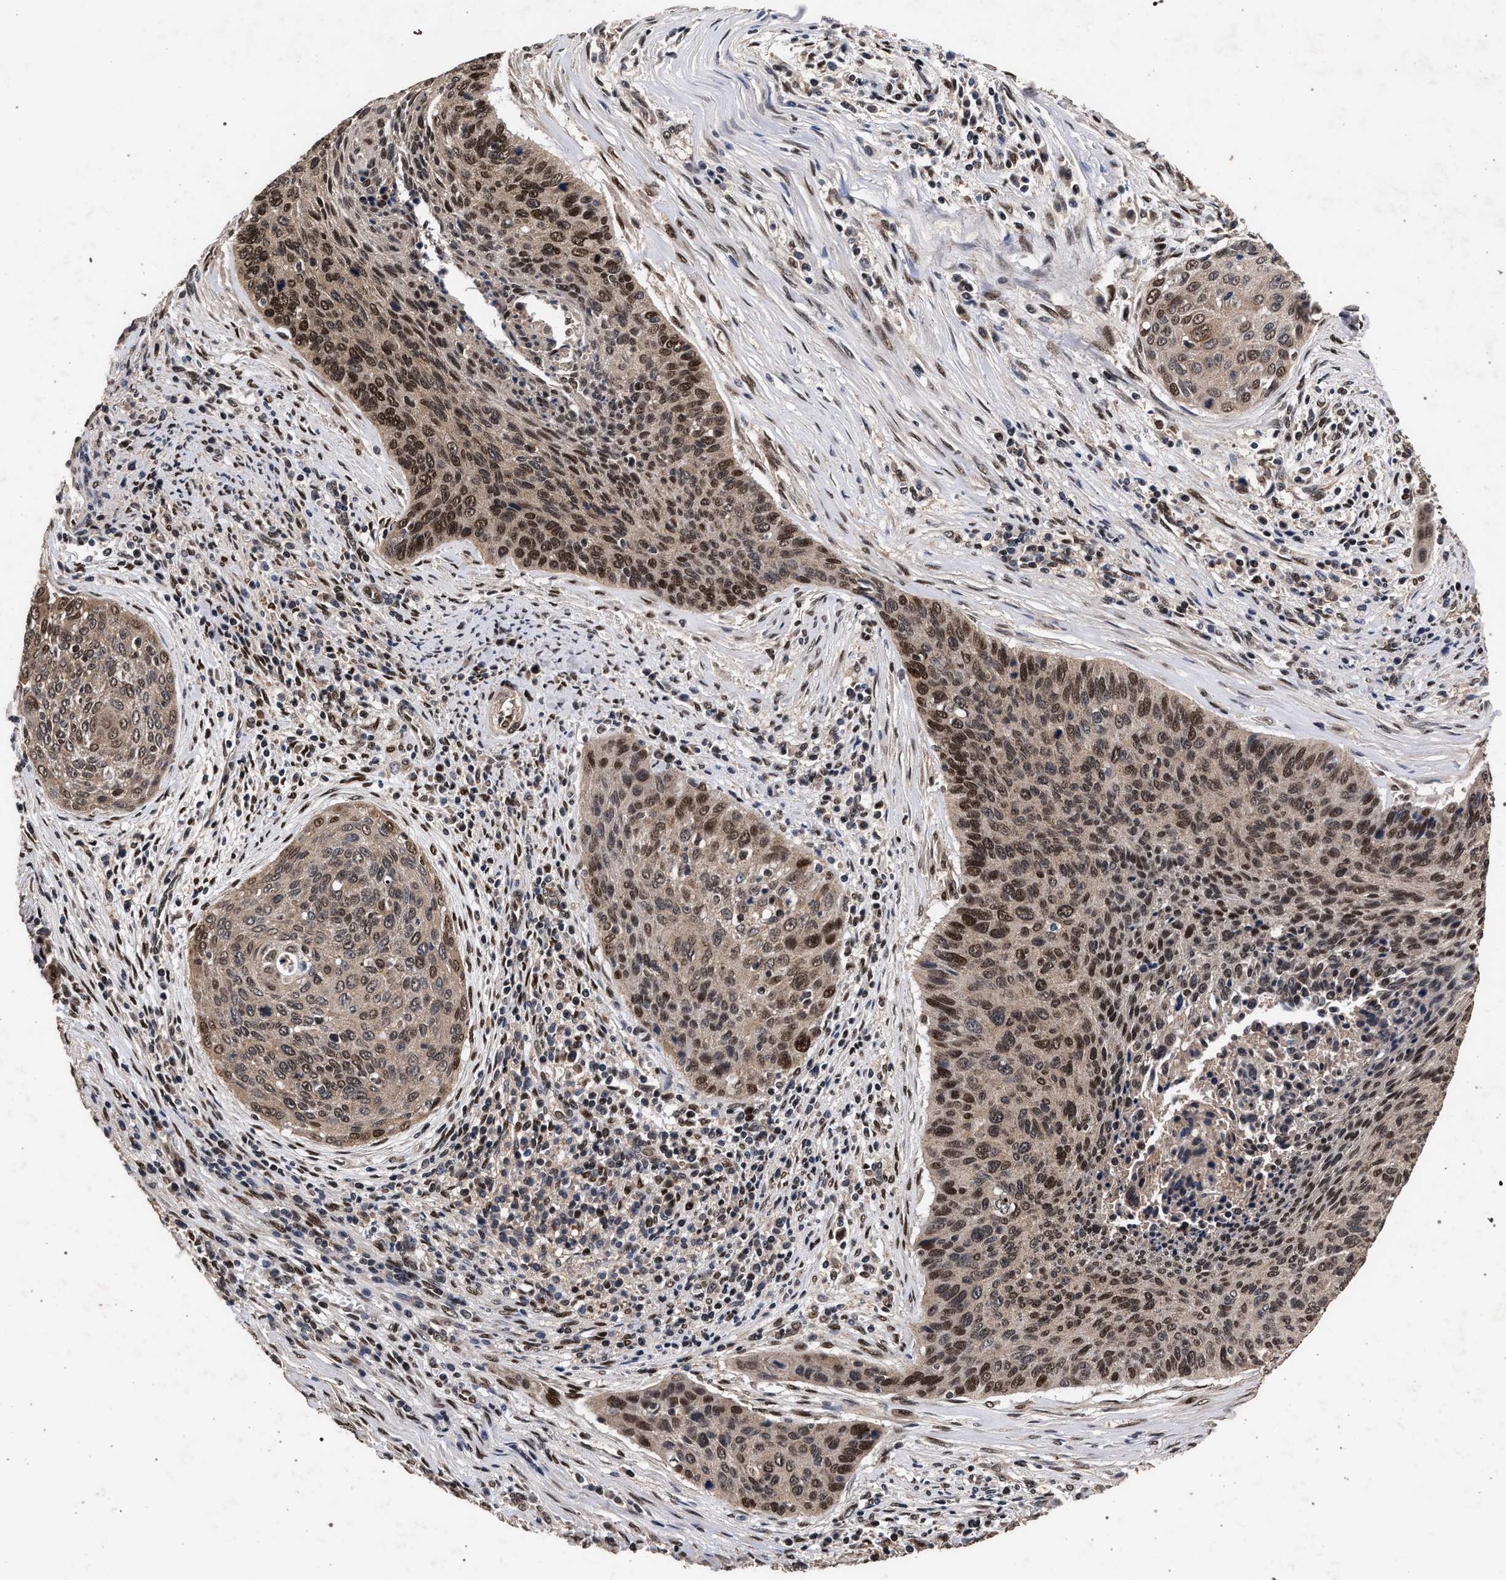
{"staining": {"intensity": "strong", "quantity": "25%-75%", "location": "cytoplasmic/membranous,nuclear"}, "tissue": "cervical cancer", "cell_type": "Tumor cells", "image_type": "cancer", "snomed": [{"axis": "morphology", "description": "Squamous cell carcinoma, NOS"}, {"axis": "topography", "description": "Cervix"}], "caption": "Tumor cells show strong cytoplasmic/membranous and nuclear staining in about 25%-75% of cells in cervical squamous cell carcinoma.", "gene": "ACOX1", "patient": {"sex": "female", "age": 55}}